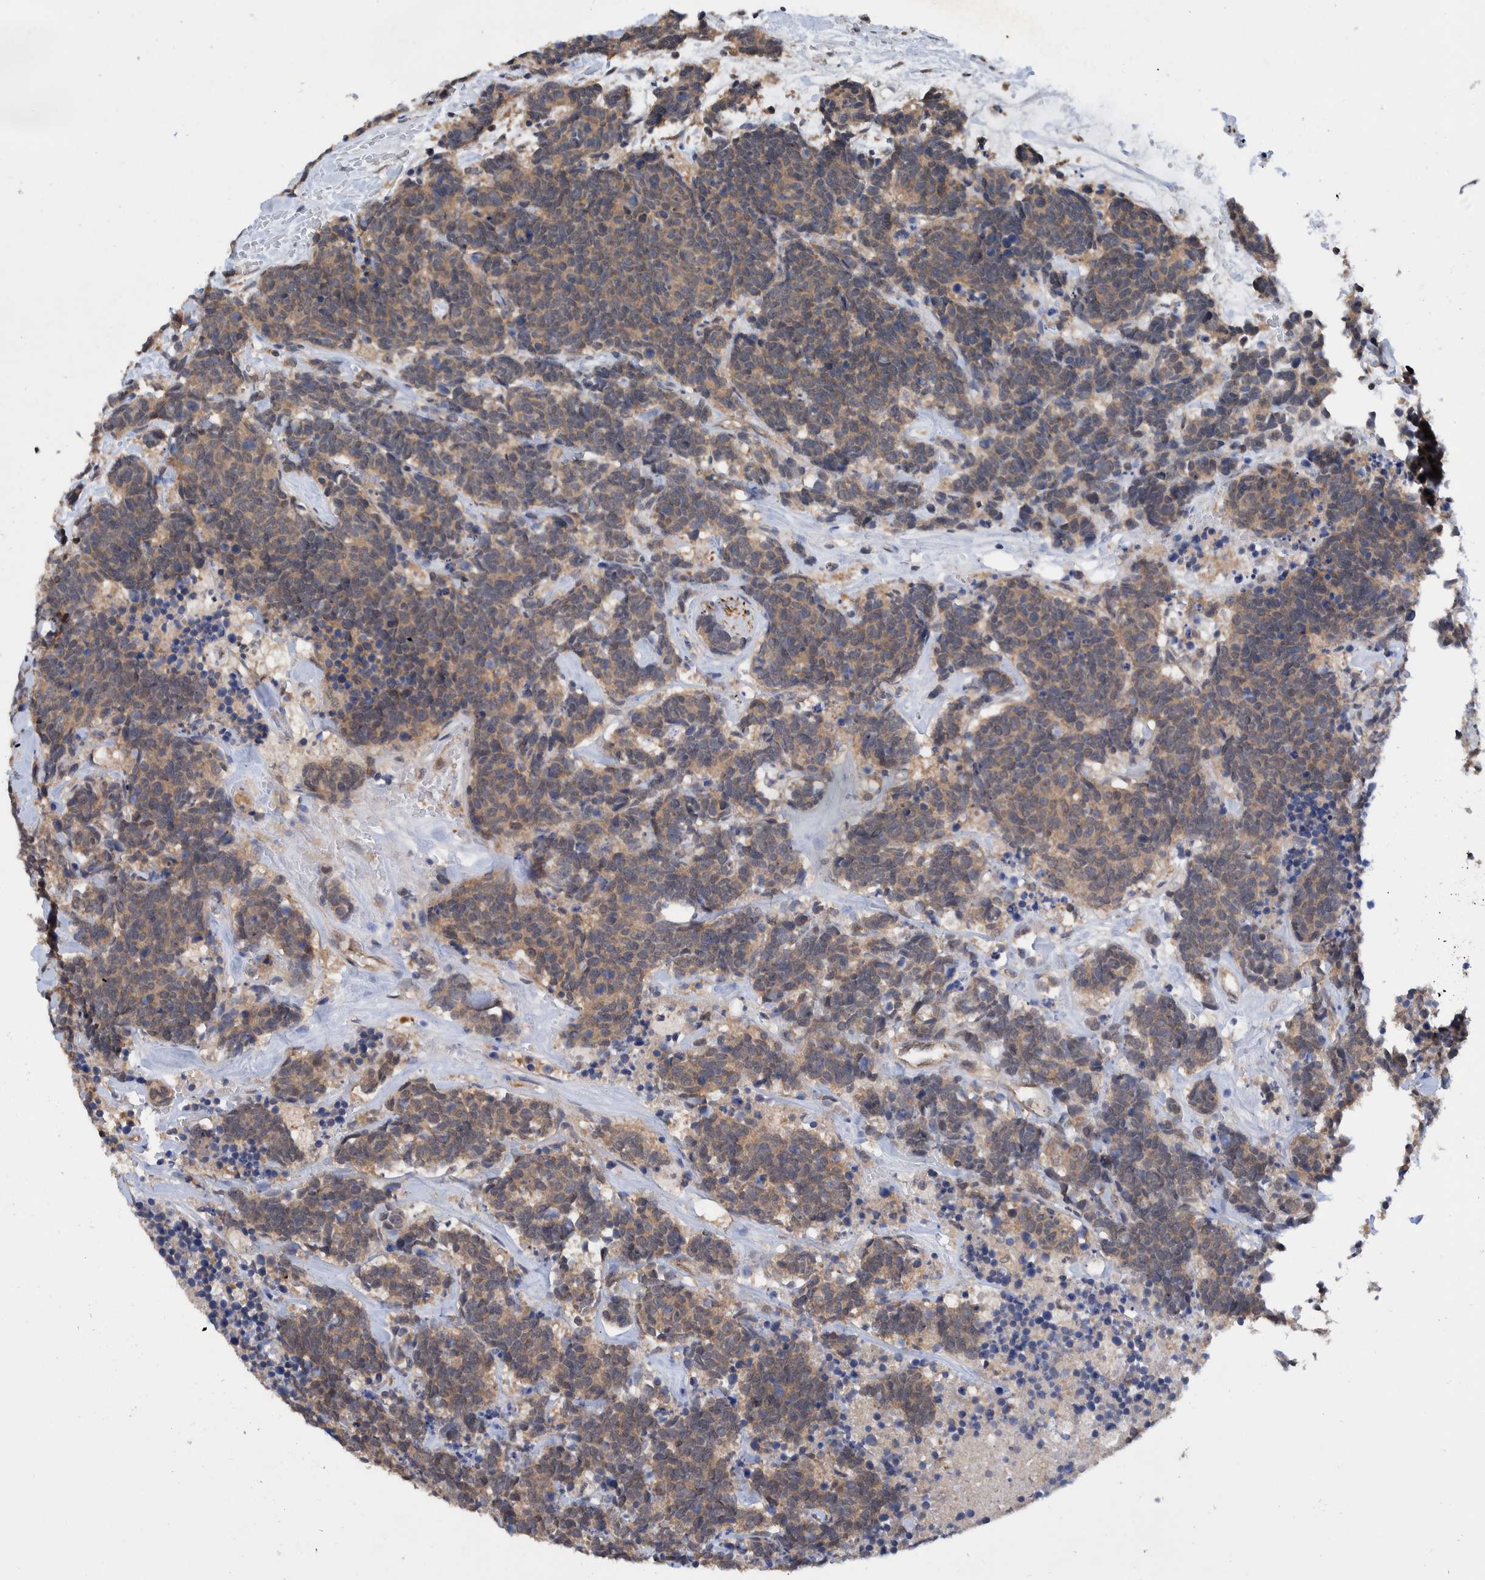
{"staining": {"intensity": "weak", "quantity": ">75%", "location": "cytoplasmic/membranous"}, "tissue": "carcinoid", "cell_type": "Tumor cells", "image_type": "cancer", "snomed": [{"axis": "morphology", "description": "Carcinoma, NOS"}, {"axis": "morphology", "description": "Carcinoid, malignant, NOS"}, {"axis": "topography", "description": "Urinary bladder"}], "caption": "Carcinoid tissue demonstrates weak cytoplasmic/membranous staining in about >75% of tumor cells, visualized by immunohistochemistry.", "gene": "PLPBP", "patient": {"sex": "male", "age": 57}}